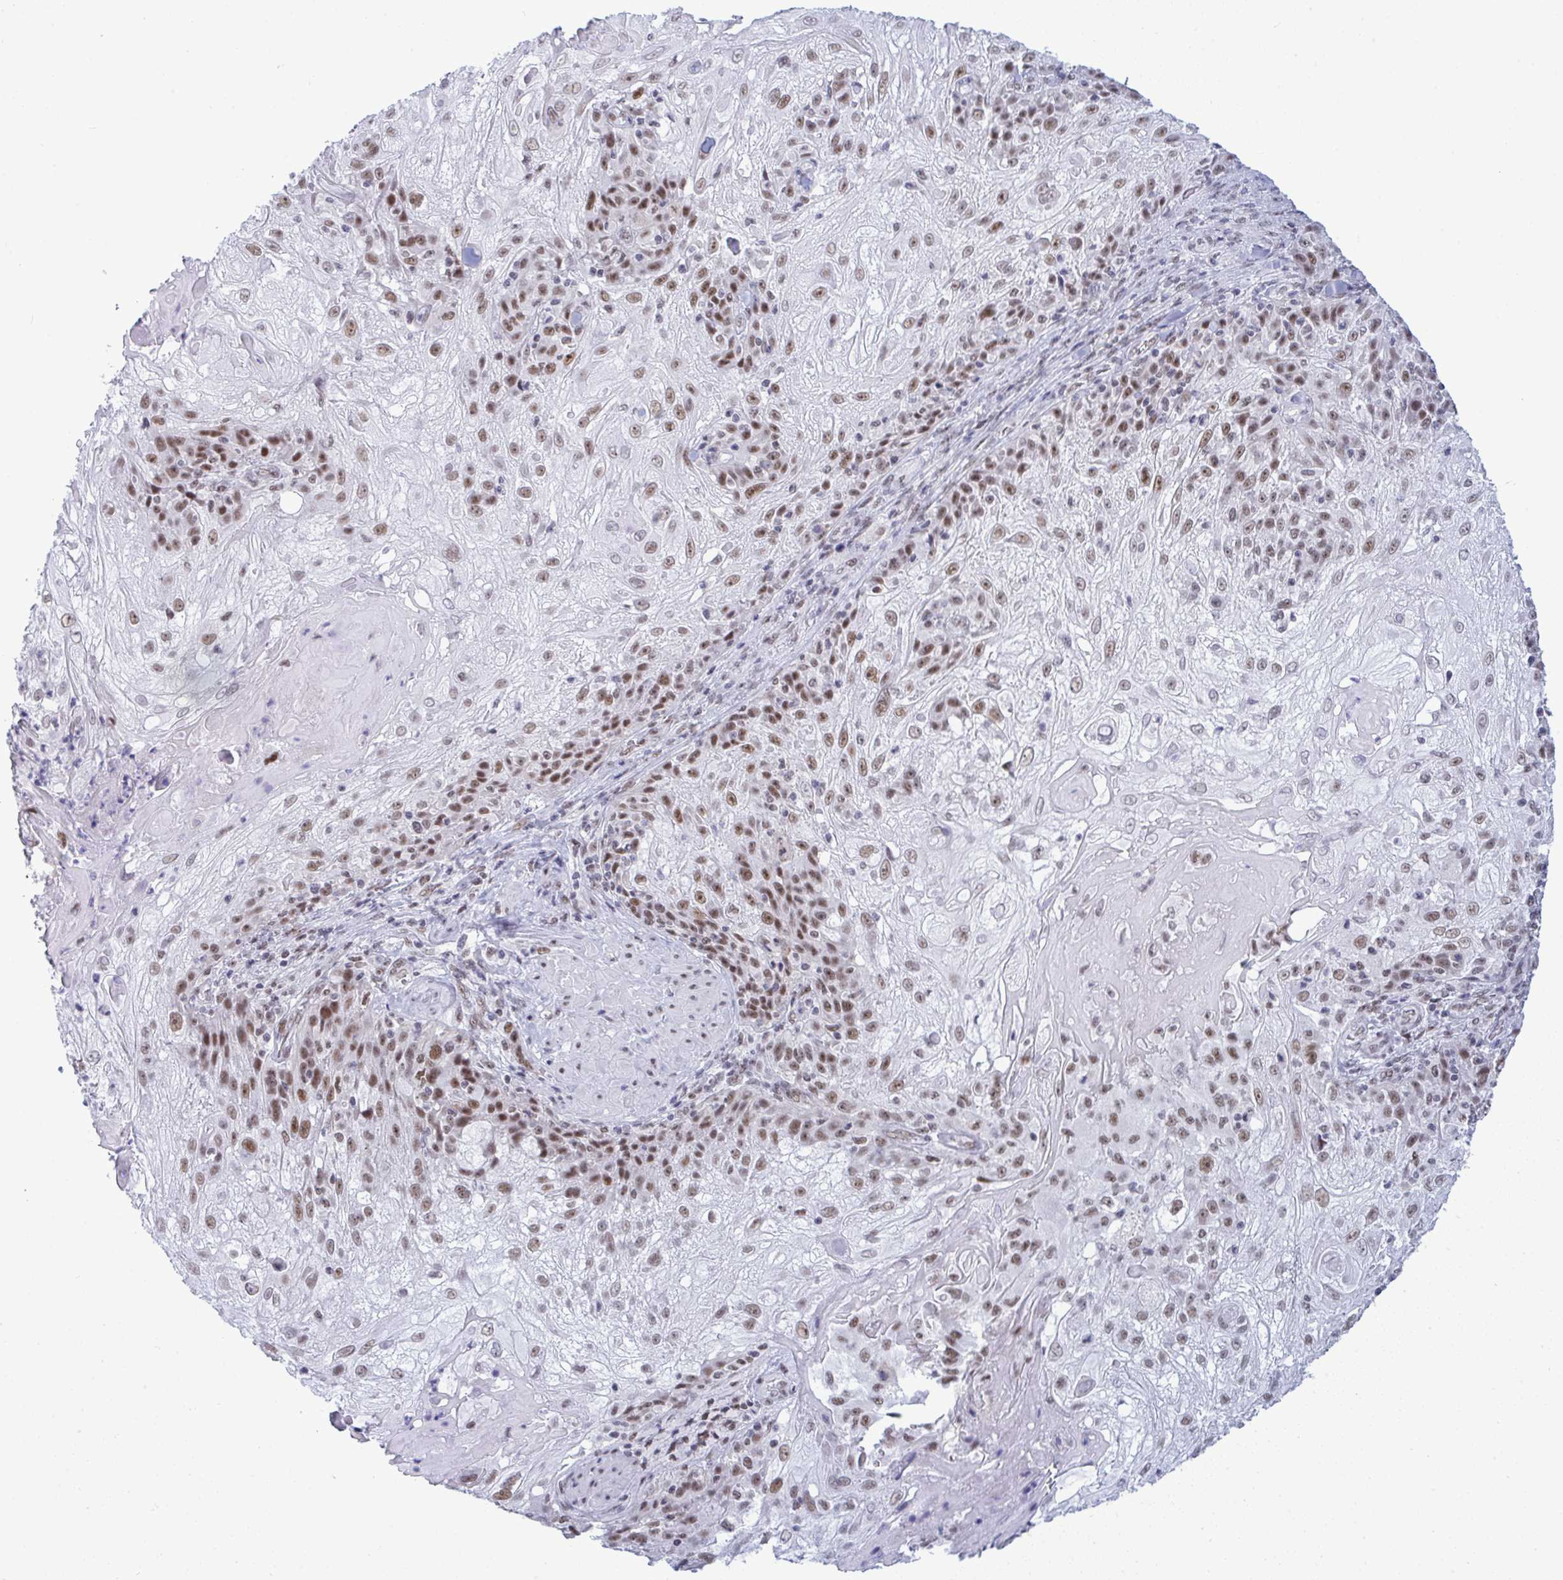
{"staining": {"intensity": "moderate", "quantity": "25%-75%", "location": "nuclear"}, "tissue": "skin cancer", "cell_type": "Tumor cells", "image_type": "cancer", "snomed": [{"axis": "morphology", "description": "Normal tissue, NOS"}, {"axis": "morphology", "description": "Squamous cell carcinoma, NOS"}, {"axis": "topography", "description": "Skin"}], "caption": "Approximately 25%-75% of tumor cells in human skin cancer demonstrate moderate nuclear protein expression as visualized by brown immunohistochemical staining.", "gene": "PPP1R10", "patient": {"sex": "female", "age": 83}}